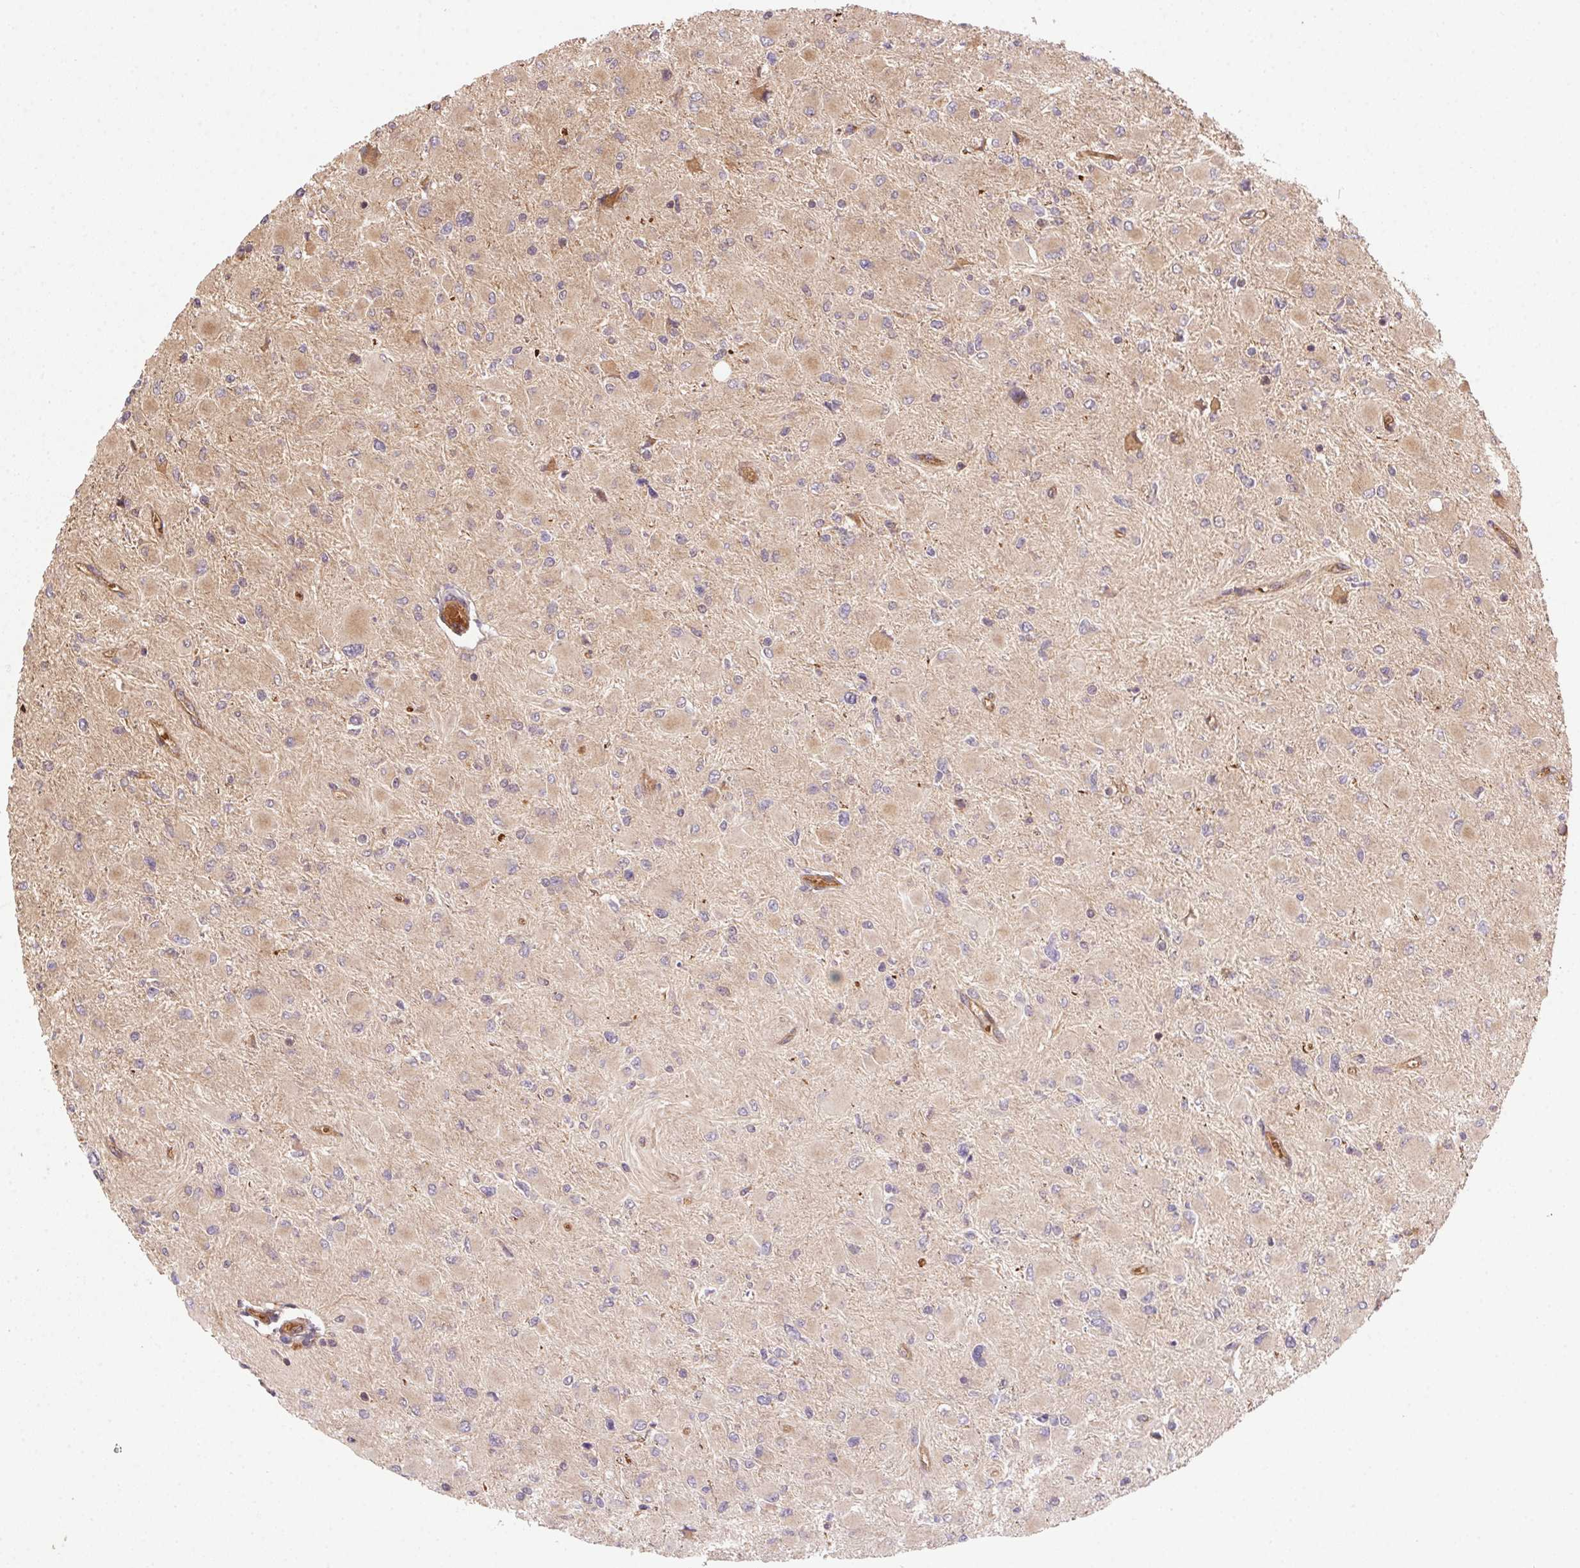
{"staining": {"intensity": "weak", "quantity": "<25%", "location": "cytoplasmic/membranous"}, "tissue": "glioma", "cell_type": "Tumor cells", "image_type": "cancer", "snomed": [{"axis": "morphology", "description": "Glioma, malignant, High grade"}, {"axis": "topography", "description": "Cerebral cortex"}], "caption": "Glioma was stained to show a protein in brown. There is no significant staining in tumor cells.", "gene": "USE1", "patient": {"sex": "female", "age": 36}}